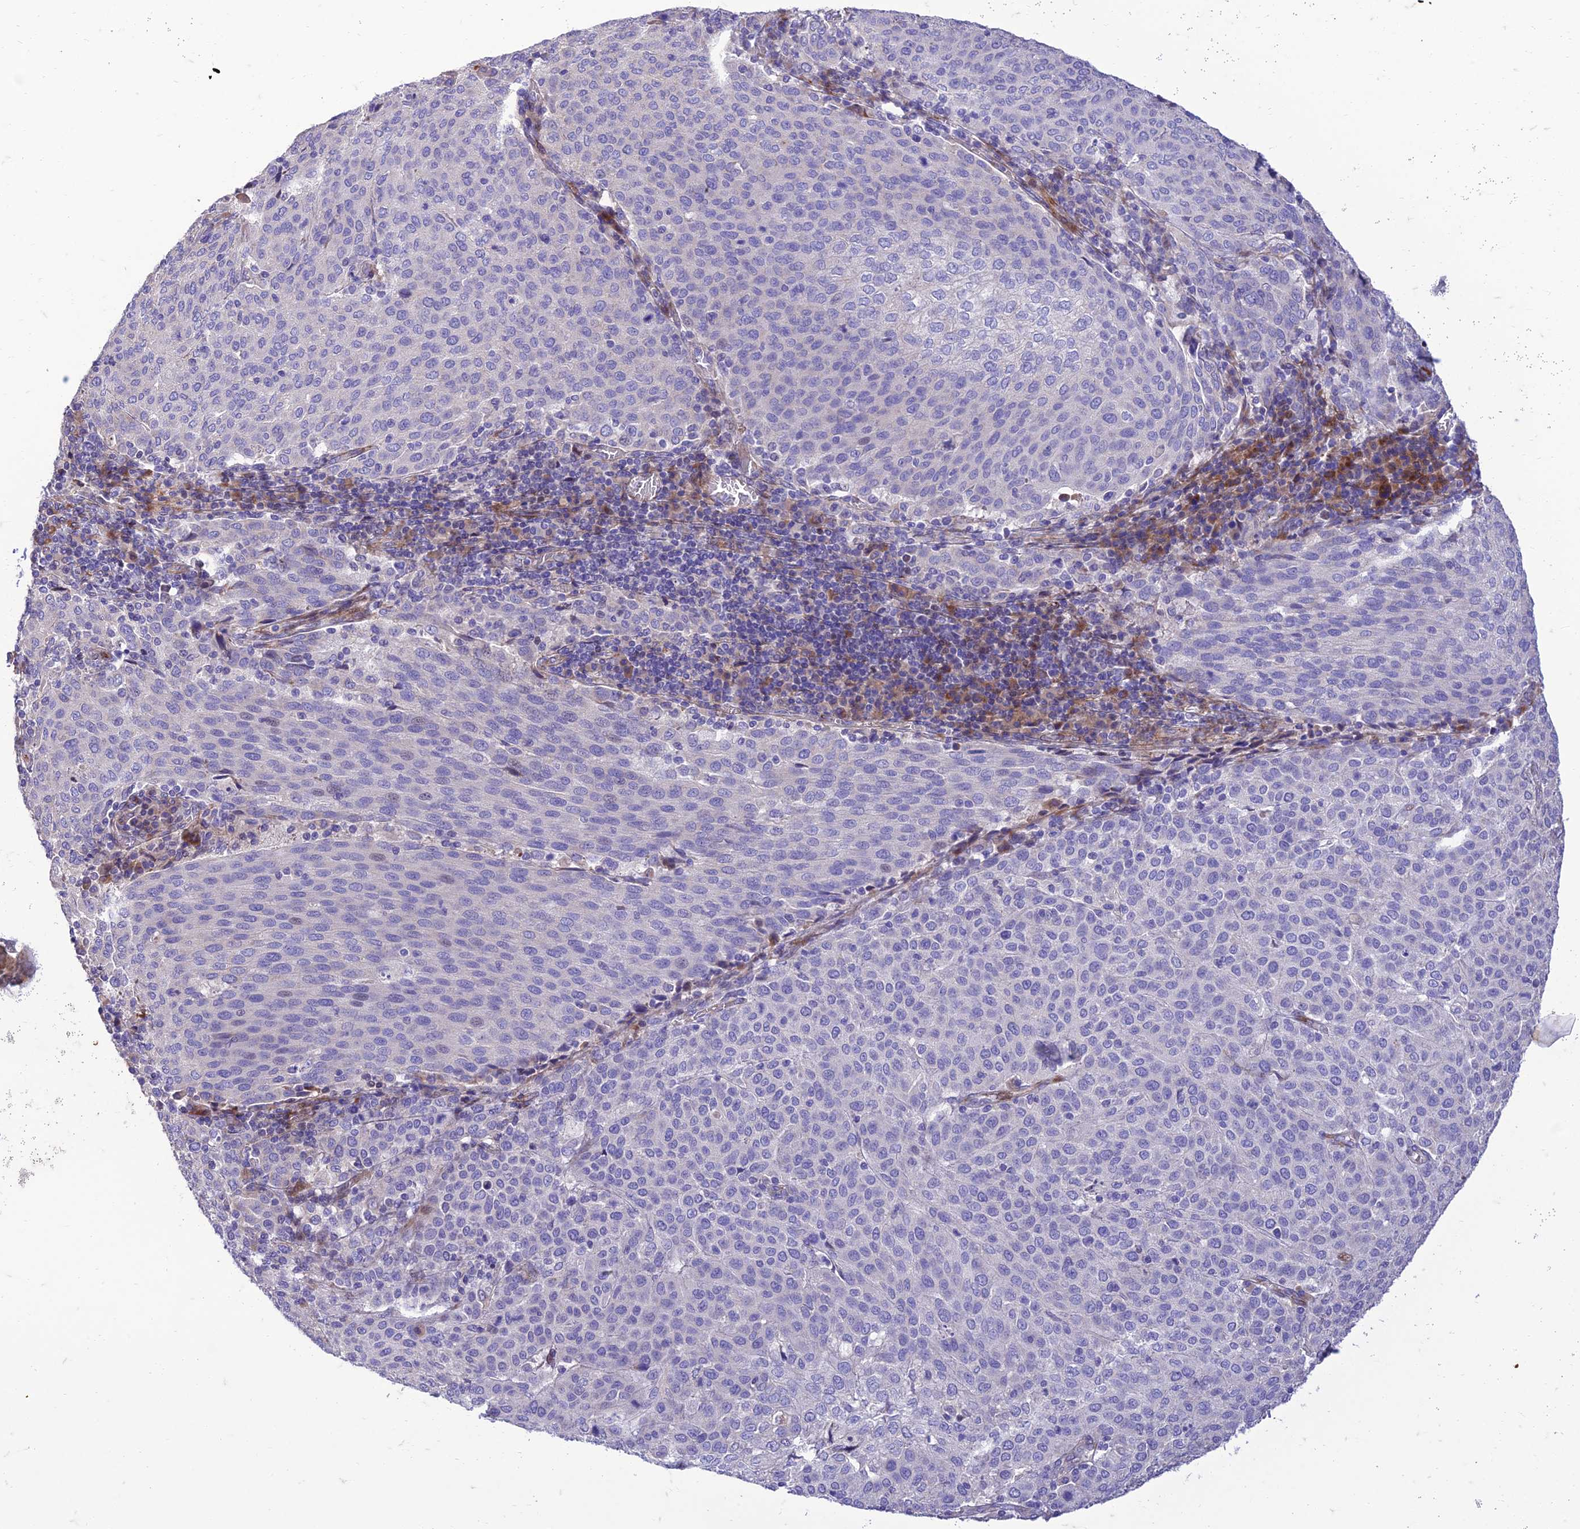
{"staining": {"intensity": "negative", "quantity": "none", "location": "none"}, "tissue": "cervical cancer", "cell_type": "Tumor cells", "image_type": "cancer", "snomed": [{"axis": "morphology", "description": "Squamous cell carcinoma, NOS"}, {"axis": "topography", "description": "Cervix"}], "caption": "This is an IHC histopathology image of cervical squamous cell carcinoma. There is no staining in tumor cells.", "gene": "SEL1L3", "patient": {"sex": "female", "age": 46}}